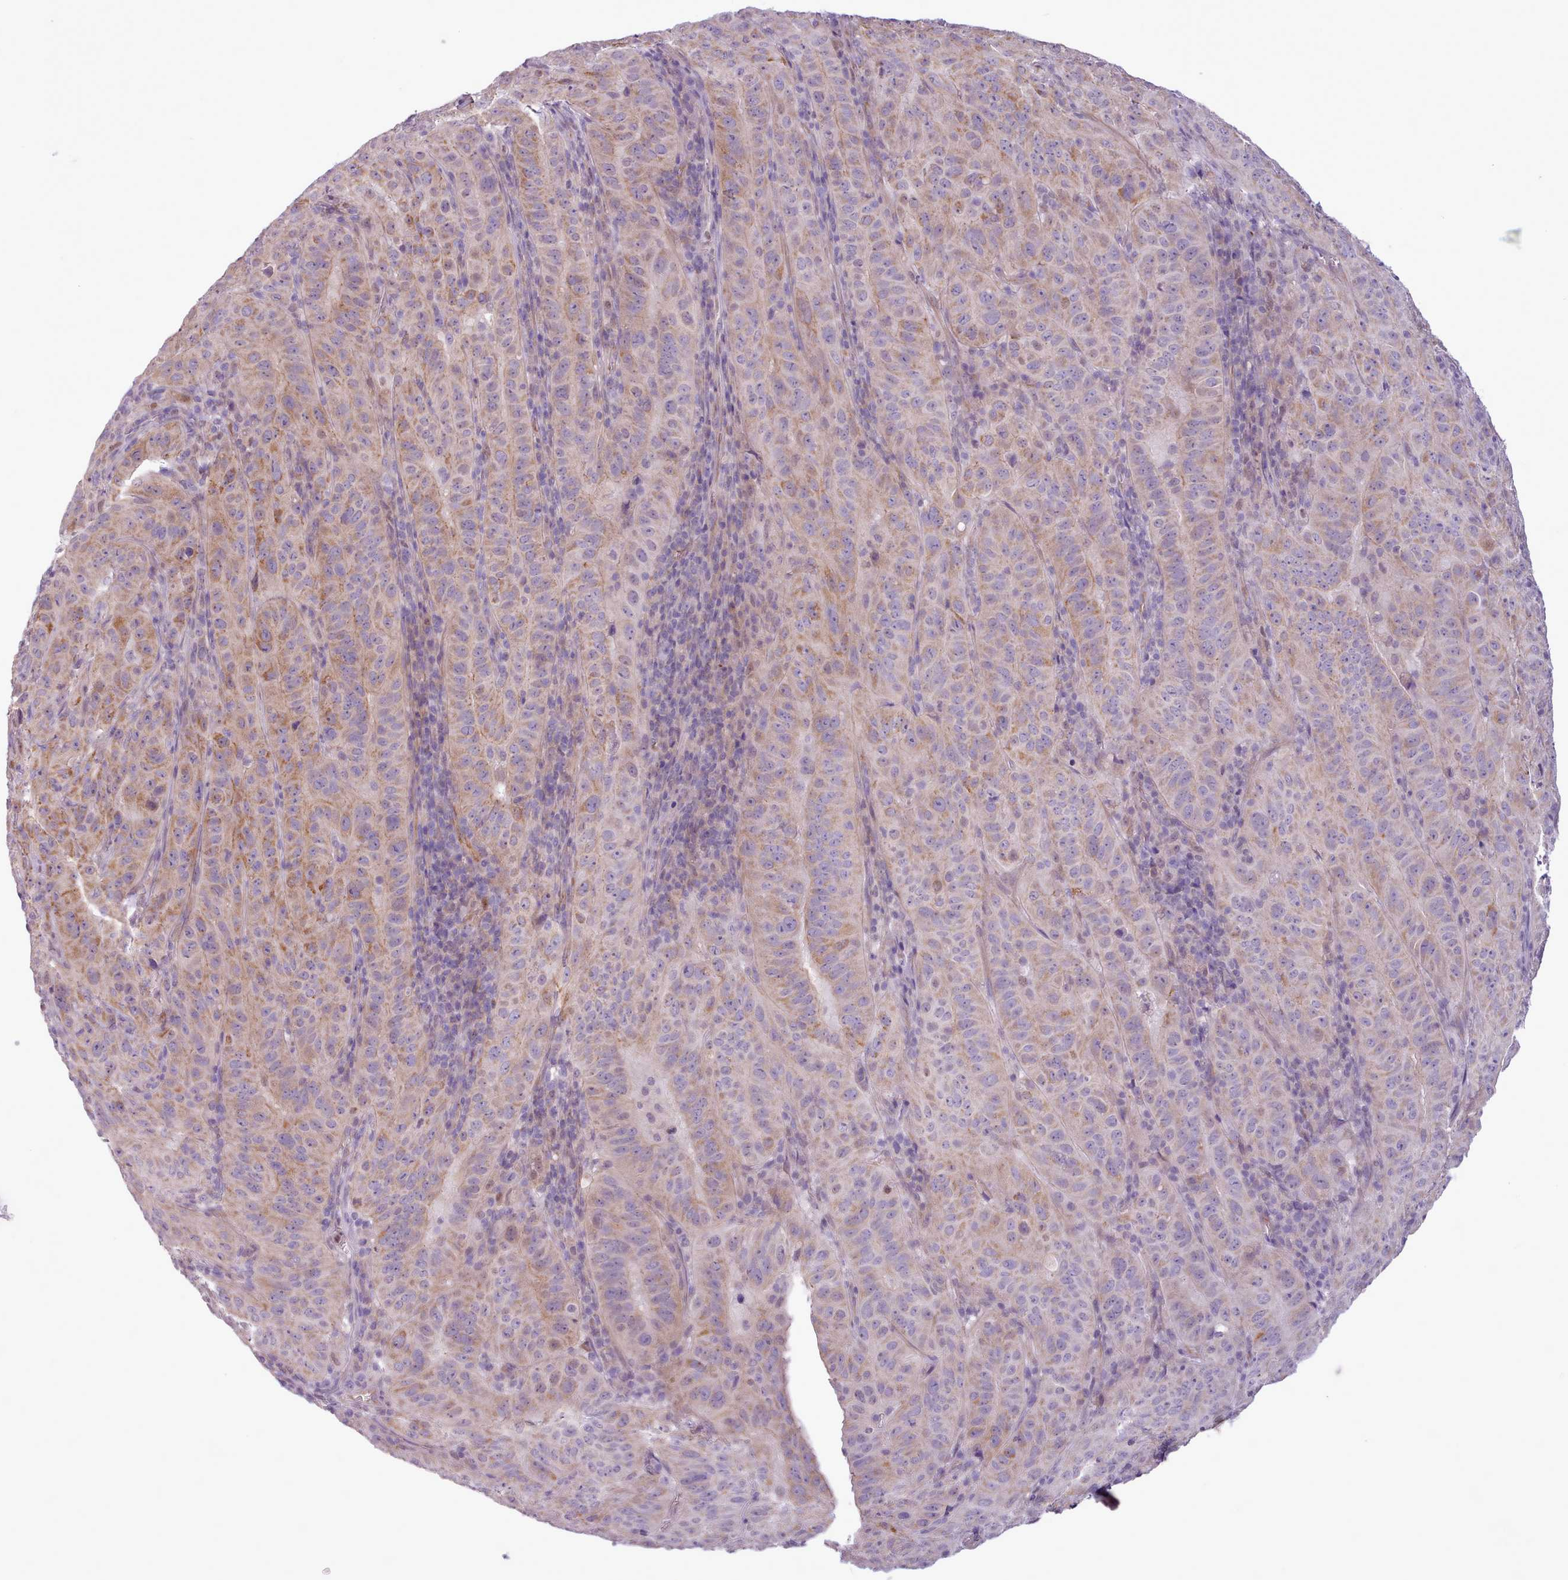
{"staining": {"intensity": "moderate", "quantity": "25%-75%", "location": "cytoplasmic/membranous"}, "tissue": "pancreatic cancer", "cell_type": "Tumor cells", "image_type": "cancer", "snomed": [{"axis": "morphology", "description": "Adenocarcinoma, NOS"}, {"axis": "topography", "description": "Pancreas"}], "caption": "A brown stain labels moderate cytoplasmic/membranous positivity of a protein in pancreatic adenocarcinoma tumor cells. Nuclei are stained in blue.", "gene": "SLURP1", "patient": {"sex": "male", "age": 63}}